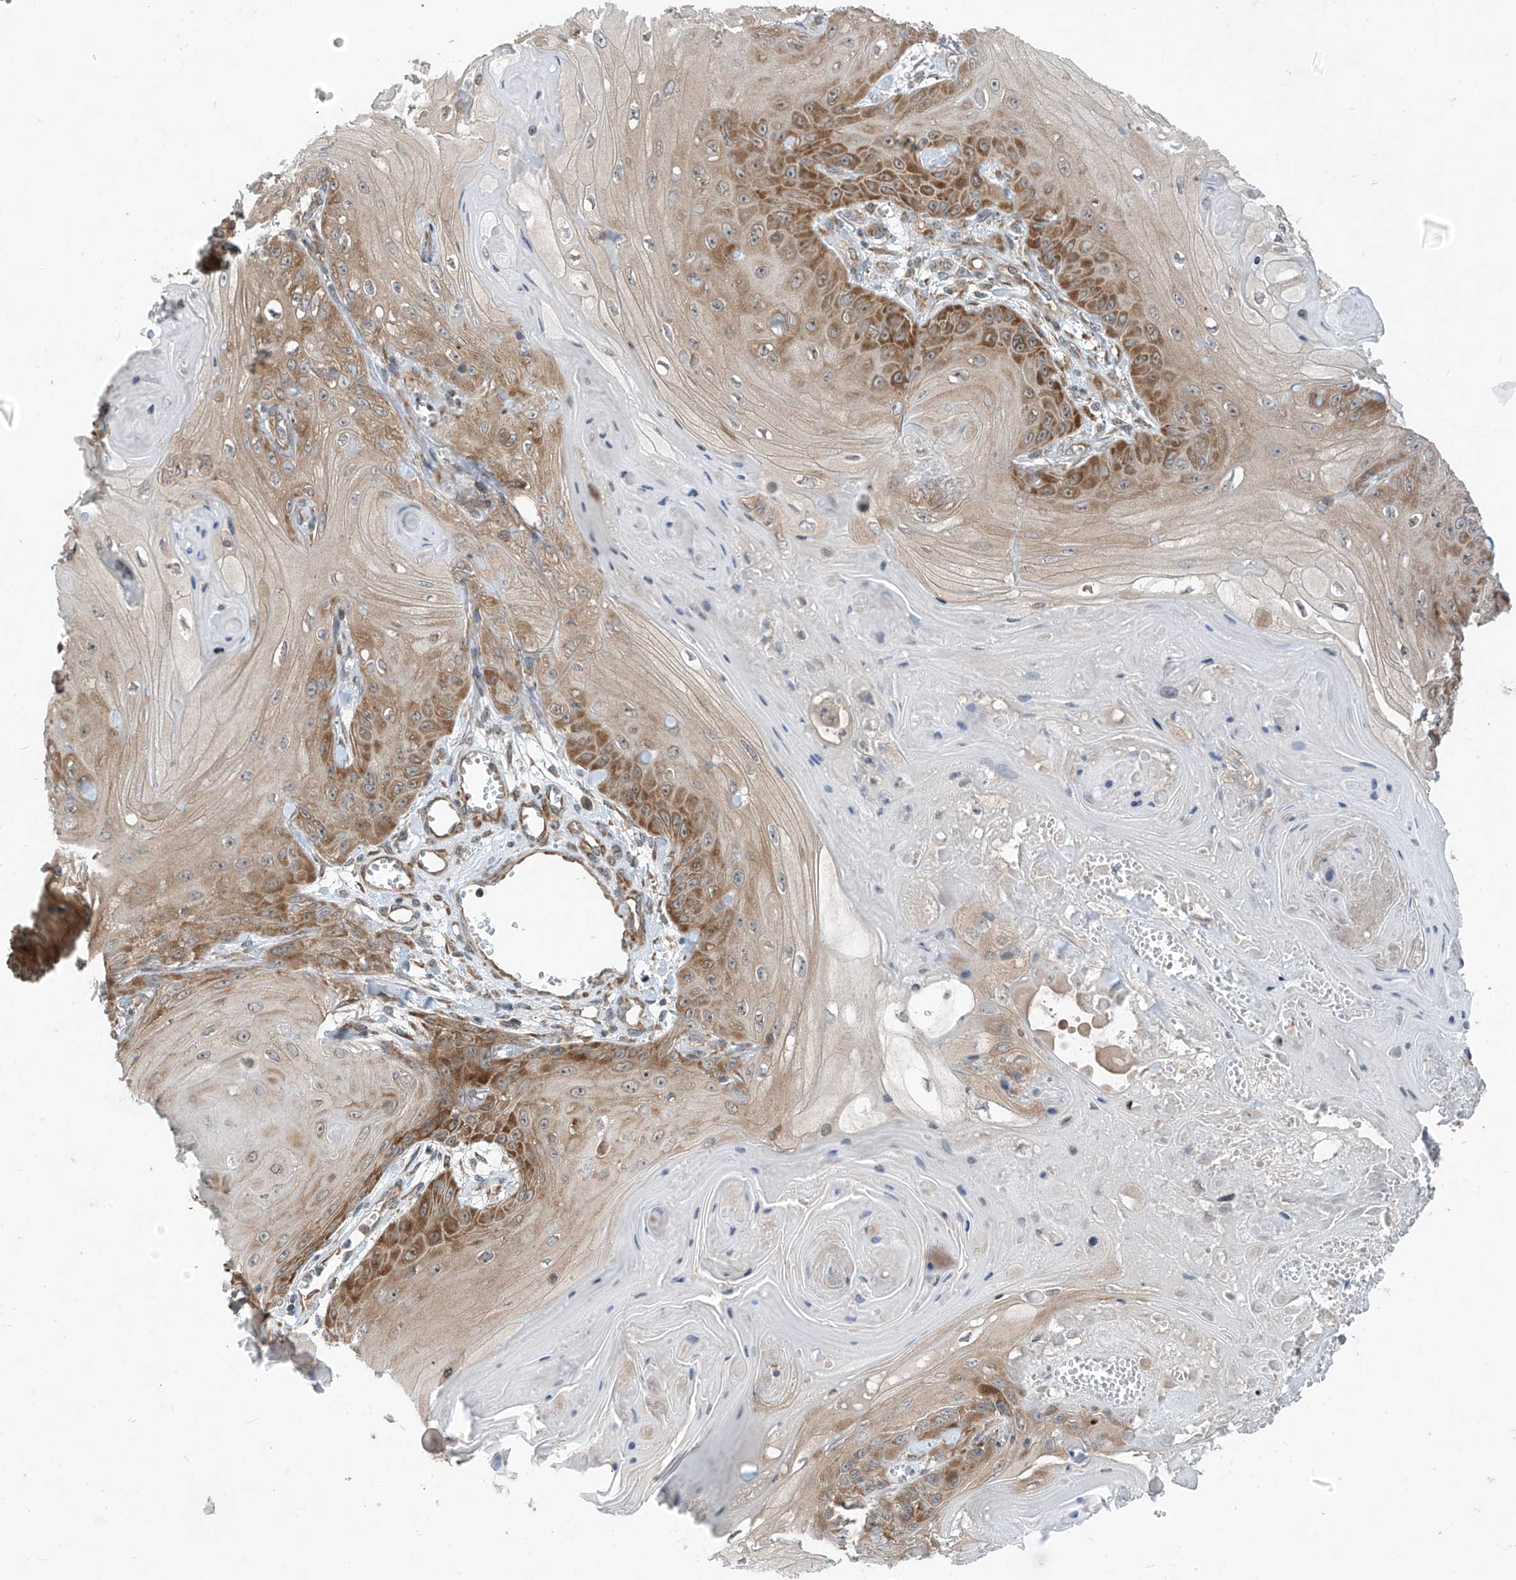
{"staining": {"intensity": "moderate", "quantity": "25%-75%", "location": "cytoplasmic/membranous"}, "tissue": "skin cancer", "cell_type": "Tumor cells", "image_type": "cancer", "snomed": [{"axis": "morphology", "description": "Squamous cell carcinoma, NOS"}, {"axis": "topography", "description": "Skin"}], "caption": "This photomicrograph shows immunohistochemistry (IHC) staining of skin cancer, with medium moderate cytoplasmic/membranous expression in about 25%-75% of tumor cells.", "gene": "RPL34", "patient": {"sex": "male", "age": 74}}